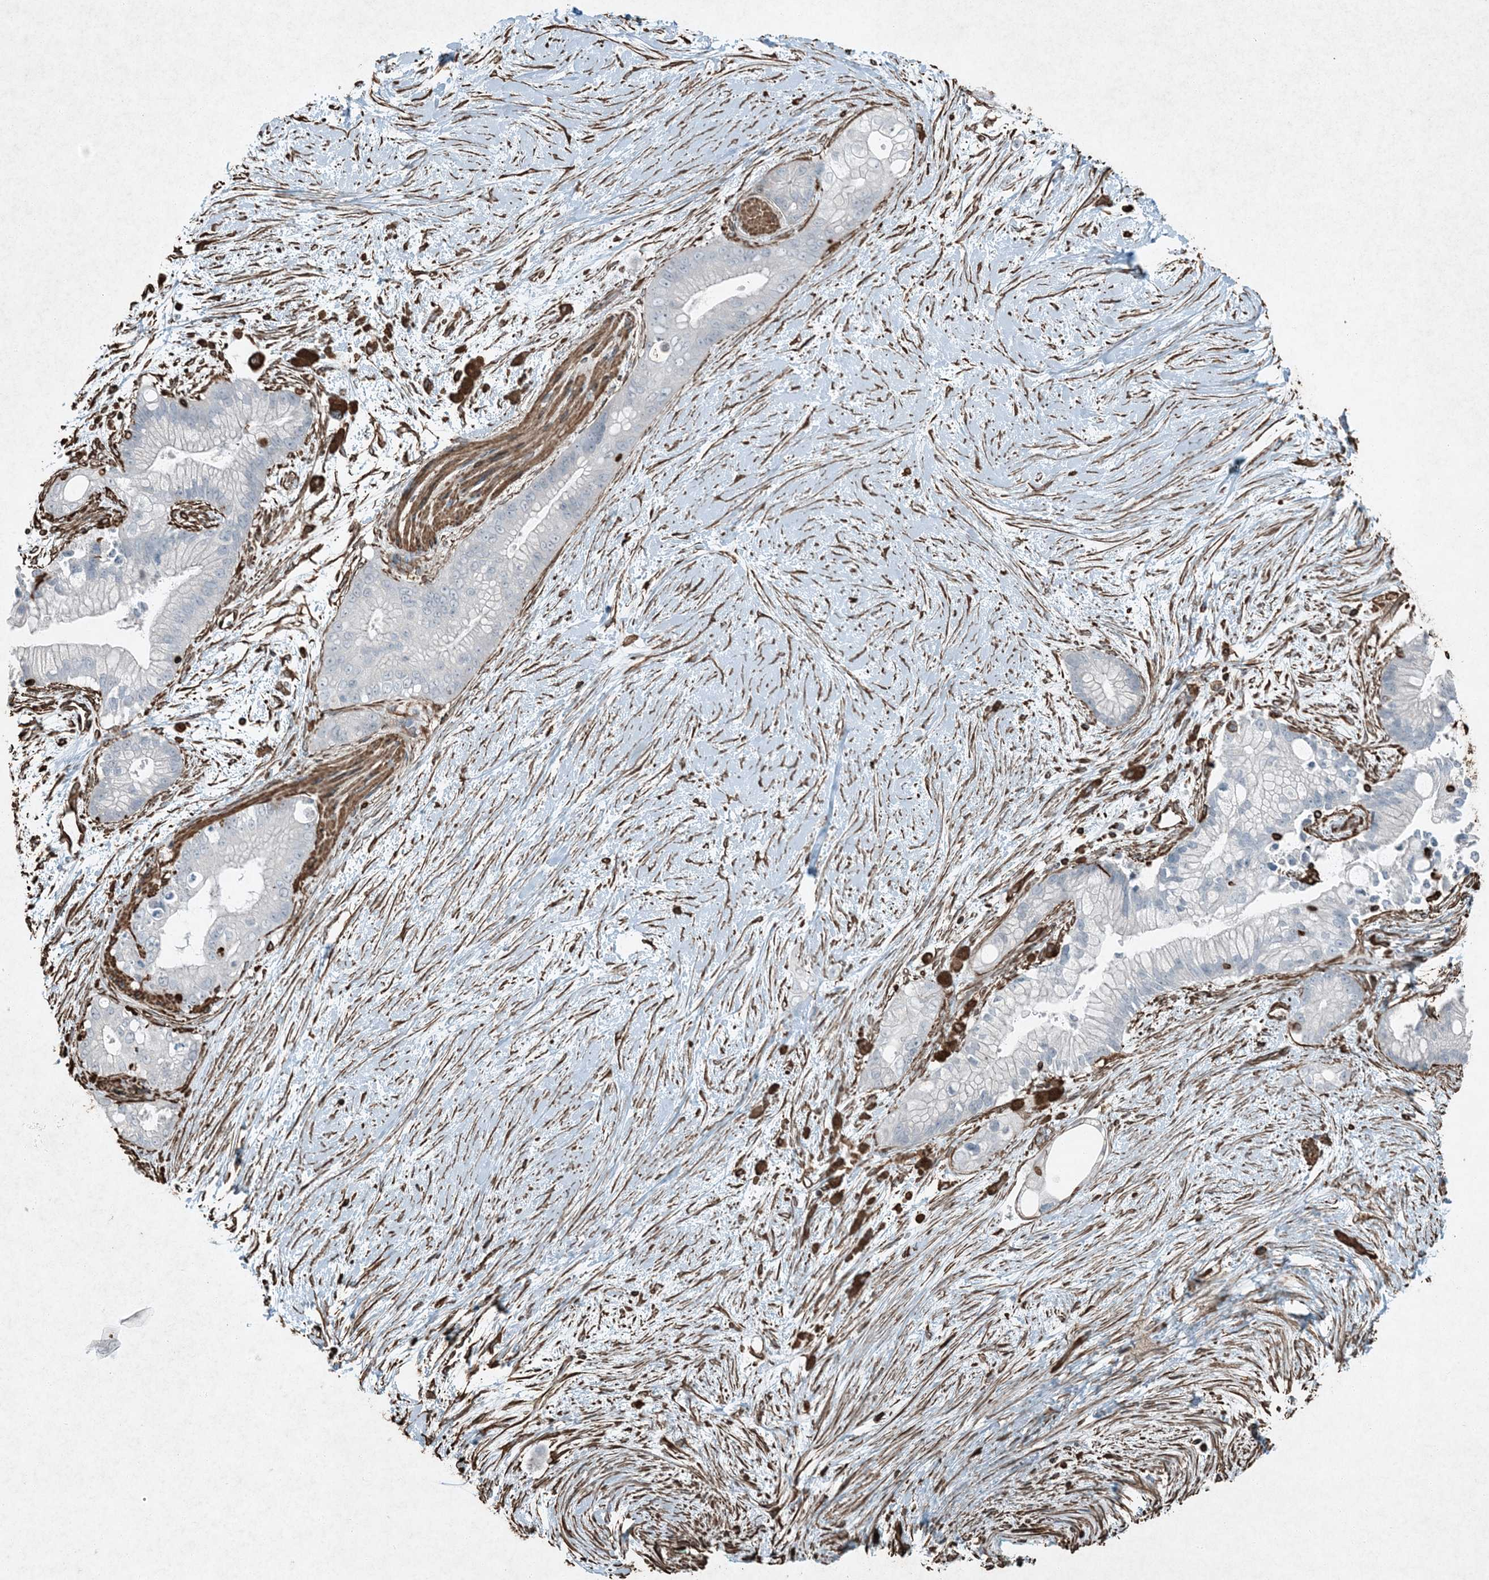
{"staining": {"intensity": "negative", "quantity": "none", "location": "none"}, "tissue": "pancreatic cancer", "cell_type": "Tumor cells", "image_type": "cancer", "snomed": [{"axis": "morphology", "description": "Adenocarcinoma, NOS"}, {"axis": "topography", "description": "Pancreas"}], "caption": "Immunohistochemical staining of pancreatic cancer demonstrates no significant expression in tumor cells.", "gene": "RYK", "patient": {"sex": "male", "age": 53}}